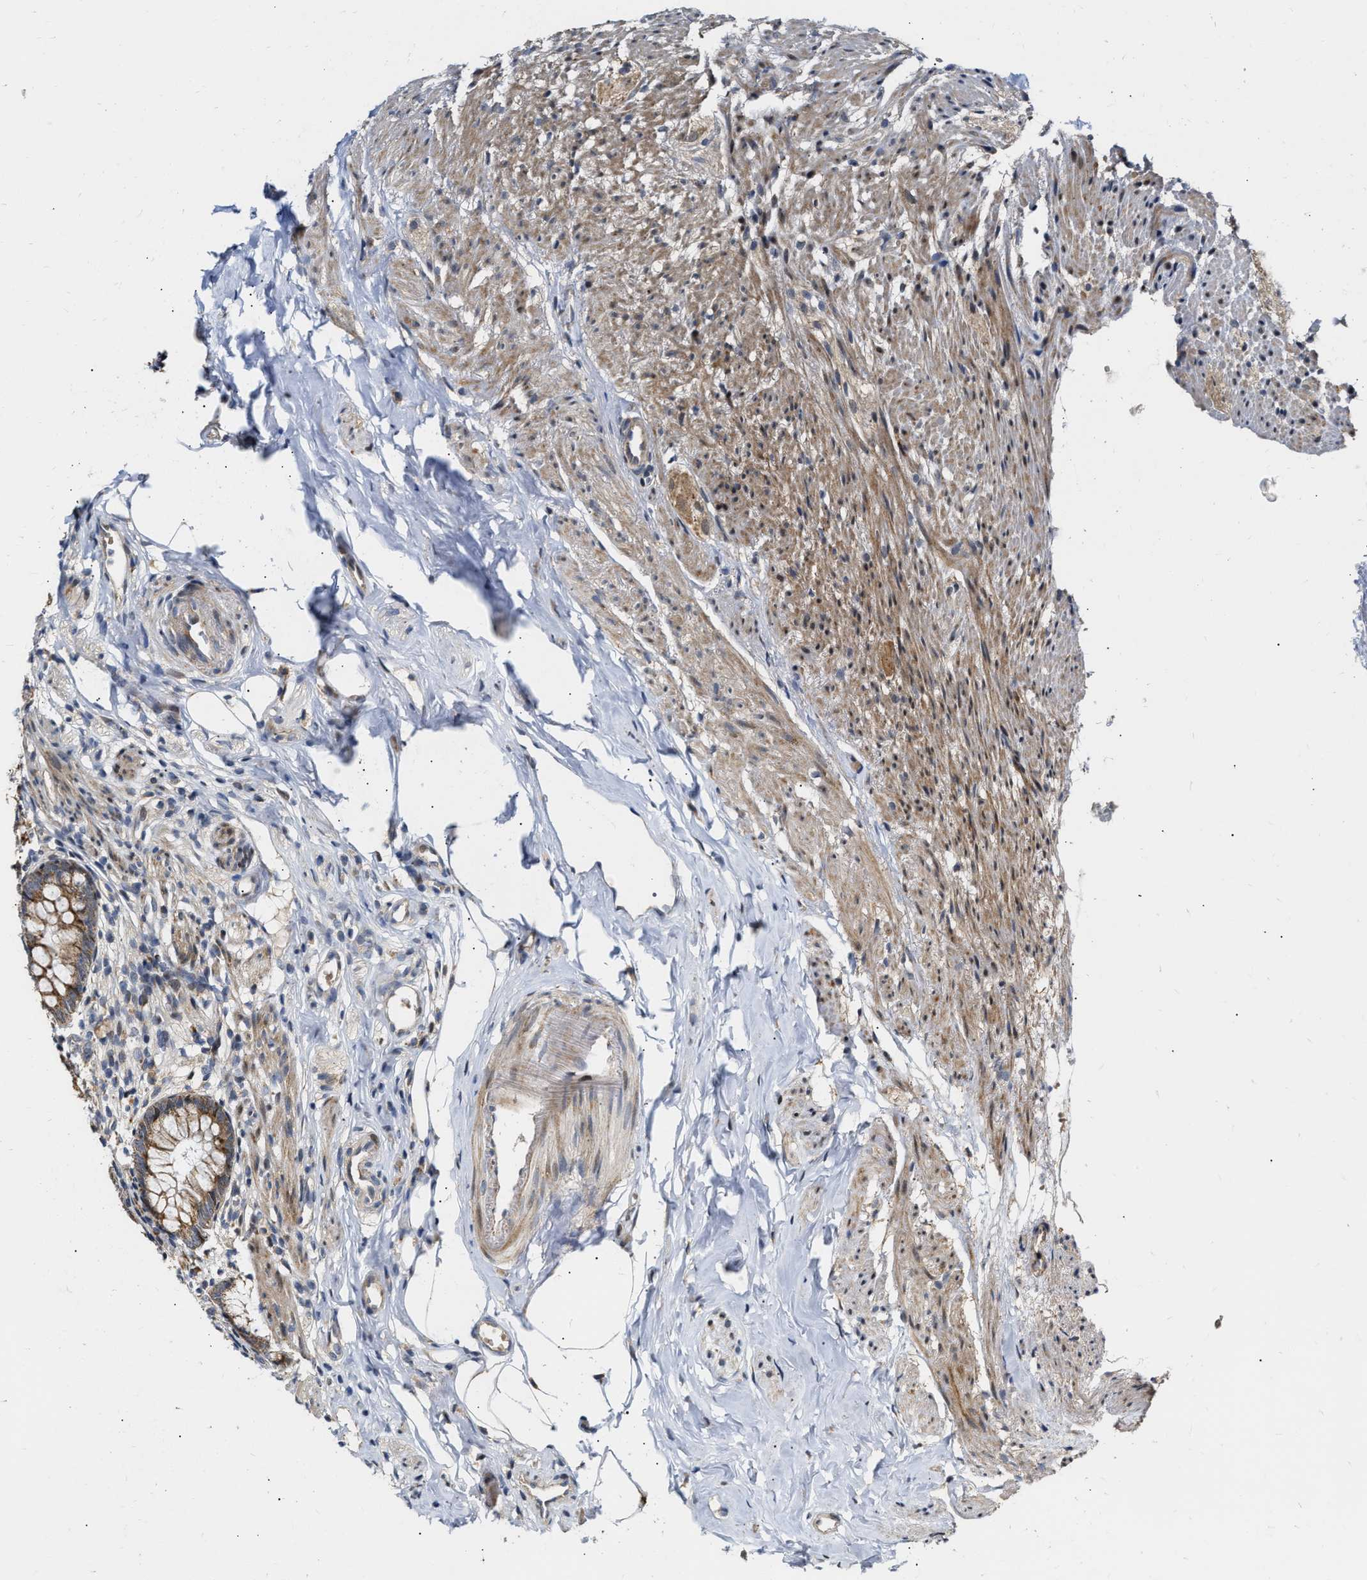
{"staining": {"intensity": "strong", "quantity": ">75%", "location": "cytoplasmic/membranous"}, "tissue": "appendix", "cell_type": "Glandular cells", "image_type": "normal", "snomed": [{"axis": "morphology", "description": "Normal tissue, NOS"}, {"axis": "topography", "description": "Appendix"}], "caption": "An immunohistochemistry histopathology image of benign tissue is shown. Protein staining in brown highlights strong cytoplasmic/membranous positivity in appendix within glandular cells.", "gene": "DEPTOR", "patient": {"sex": "female", "age": 77}}